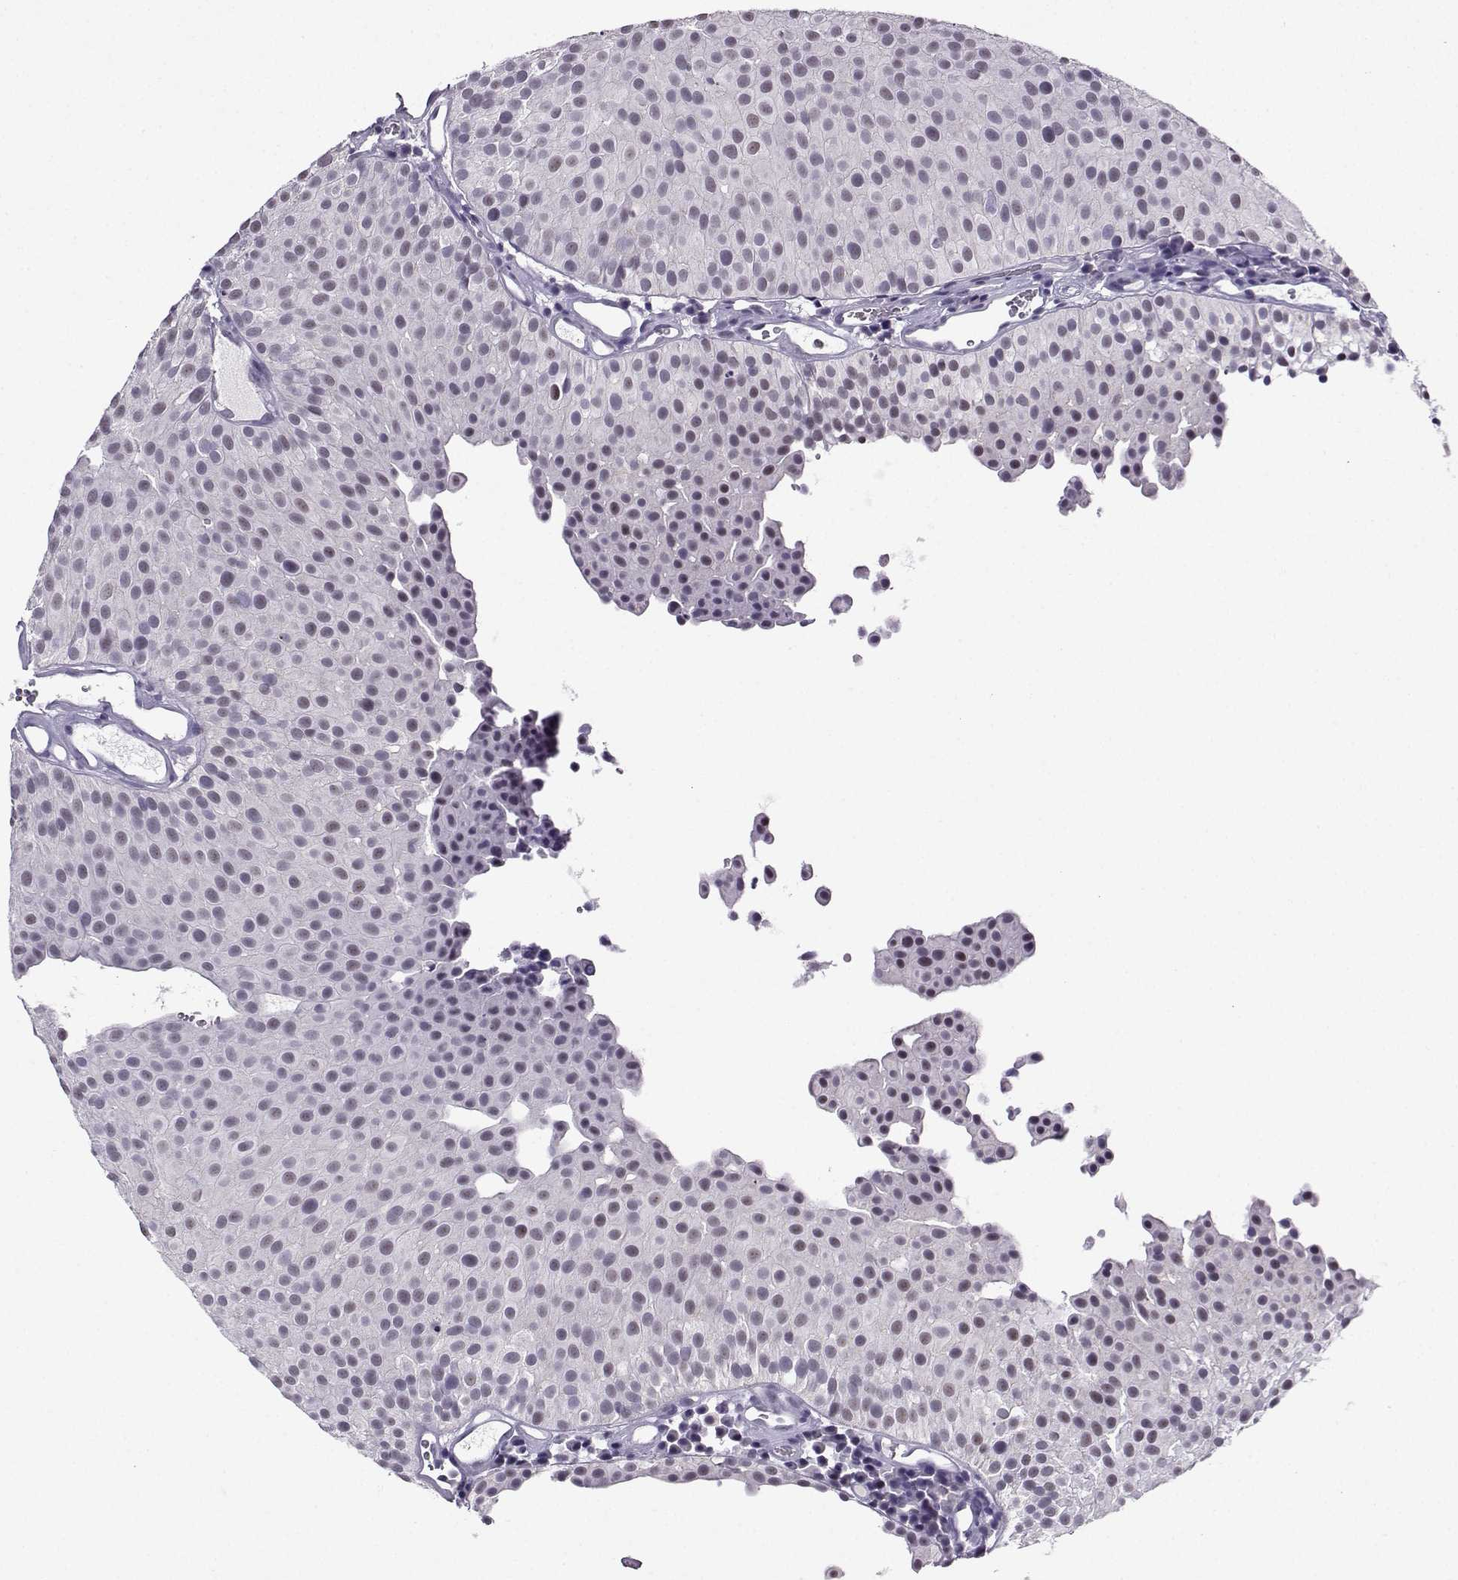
{"staining": {"intensity": "negative", "quantity": "none", "location": "none"}, "tissue": "urothelial cancer", "cell_type": "Tumor cells", "image_type": "cancer", "snomed": [{"axis": "morphology", "description": "Urothelial carcinoma, Low grade"}, {"axis": "topography", "description": "Urinary bladder"}], "caption": "Image shows no significant protein positivity in tumor cells of urothelial cancer.", "gene": "LRFN2", "patient": {"sex": "female", "age": 87}}